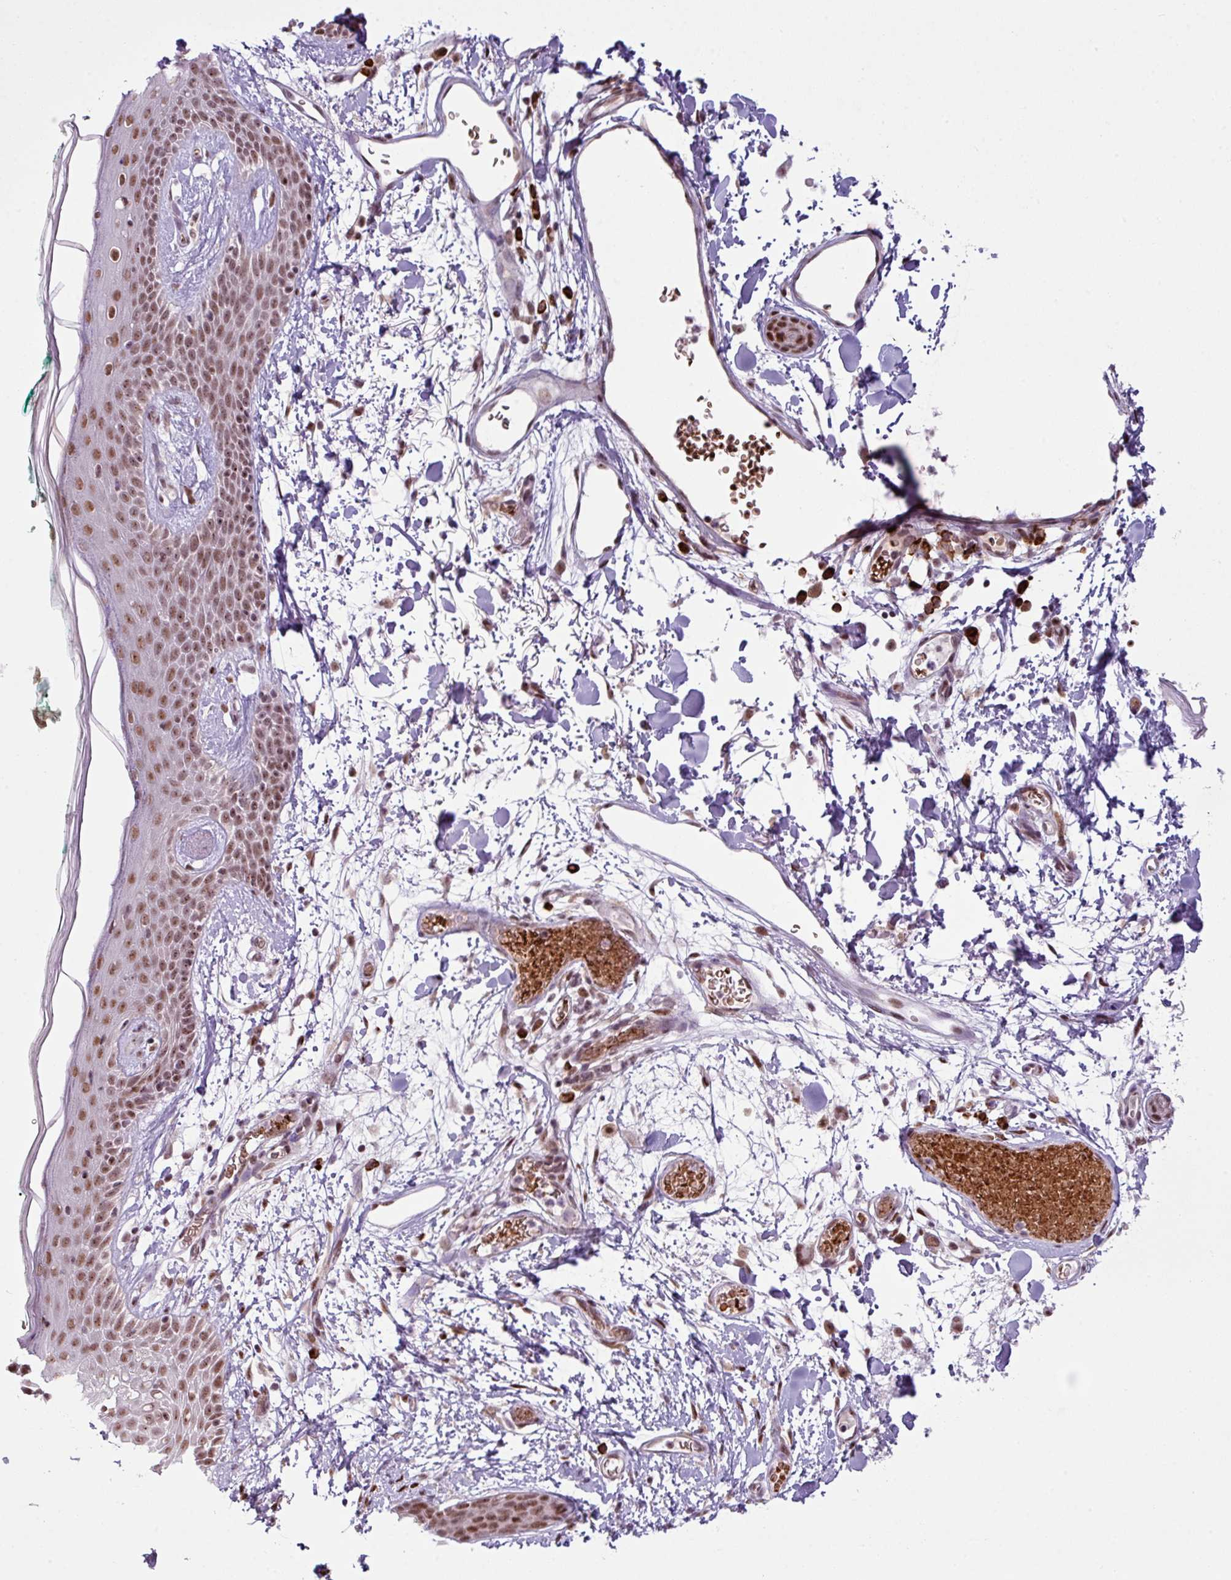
{"staining": {"intensity": "moderate", "quantity": ">75%", "location": "nuclear"}, "tissue": "skin", "cell_type": "Fibroblasts", "image_type": "normal", "snomed": [{"axis": "morphology", "description": "Normal tissue, NOS"}, {"axis": "topography", "description": "Skin"}], "caption": "Immunohistochemical staining of unremarkable human skin demonstrates >75% levels of moderate nuclear protein positivity in approximately >75% of fibroblasts.", "gene": "PRDM5", "patient": {"sex": "male", "age": 79}}